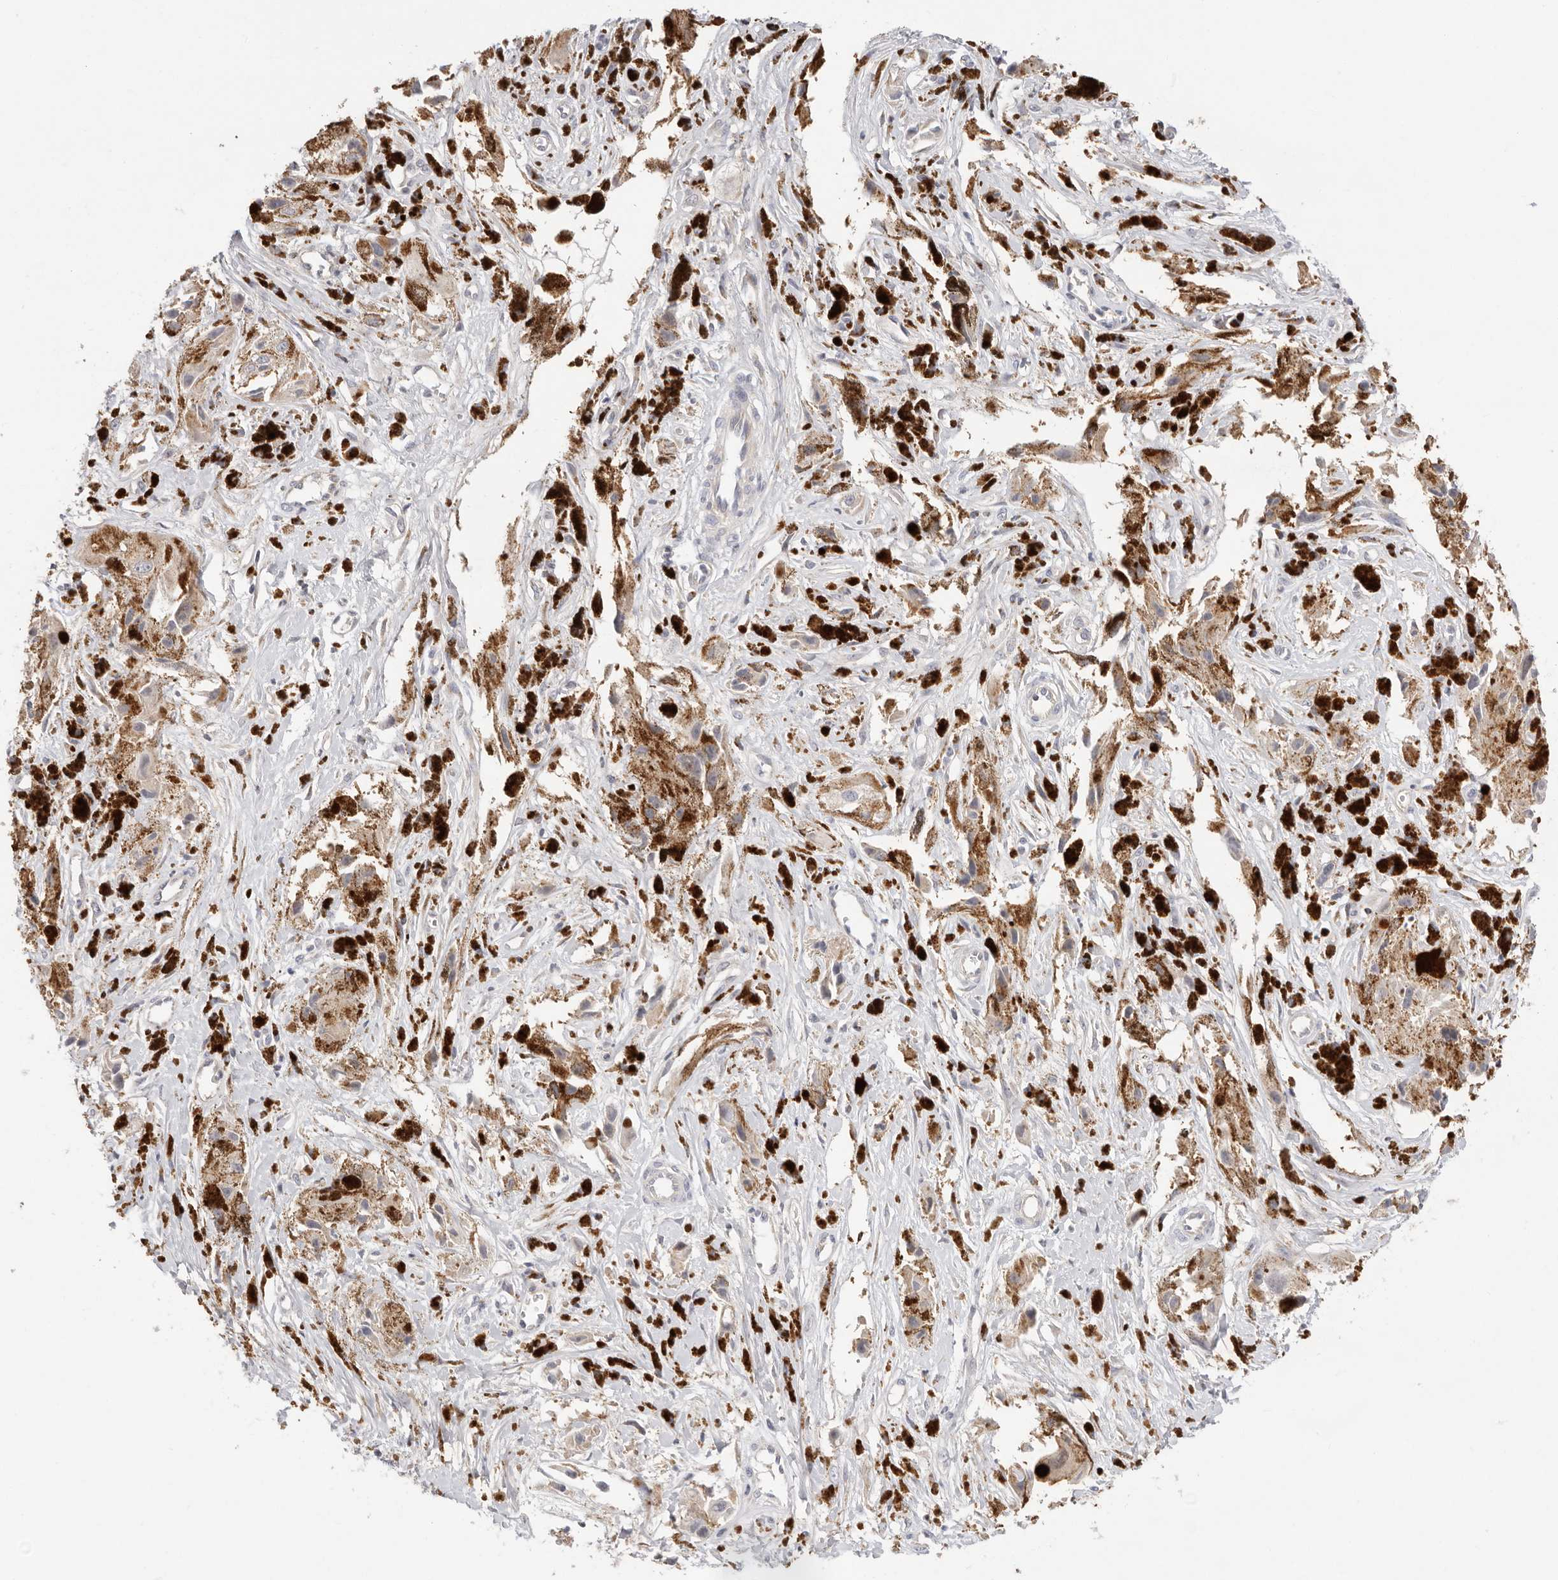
{"staining": {"intensity": "negative", "quantity": "none", "location": "none"}, "tissue": "melanoma", "cell_type": "Tumor cells", "image_type": "cancer", "snomed": [{"axis": "morphology", "description": "Malignant melanoma, NOS"}, {"axis": "topography", "description": "Skin"}], "caption": "Immunohistochemistry (IHC) image of malignant melanoma stained for a protein (brown), which displays no expression in tumor cells.", "gene": "USH1C", "patient": {"sex": "male", "age": 88}}